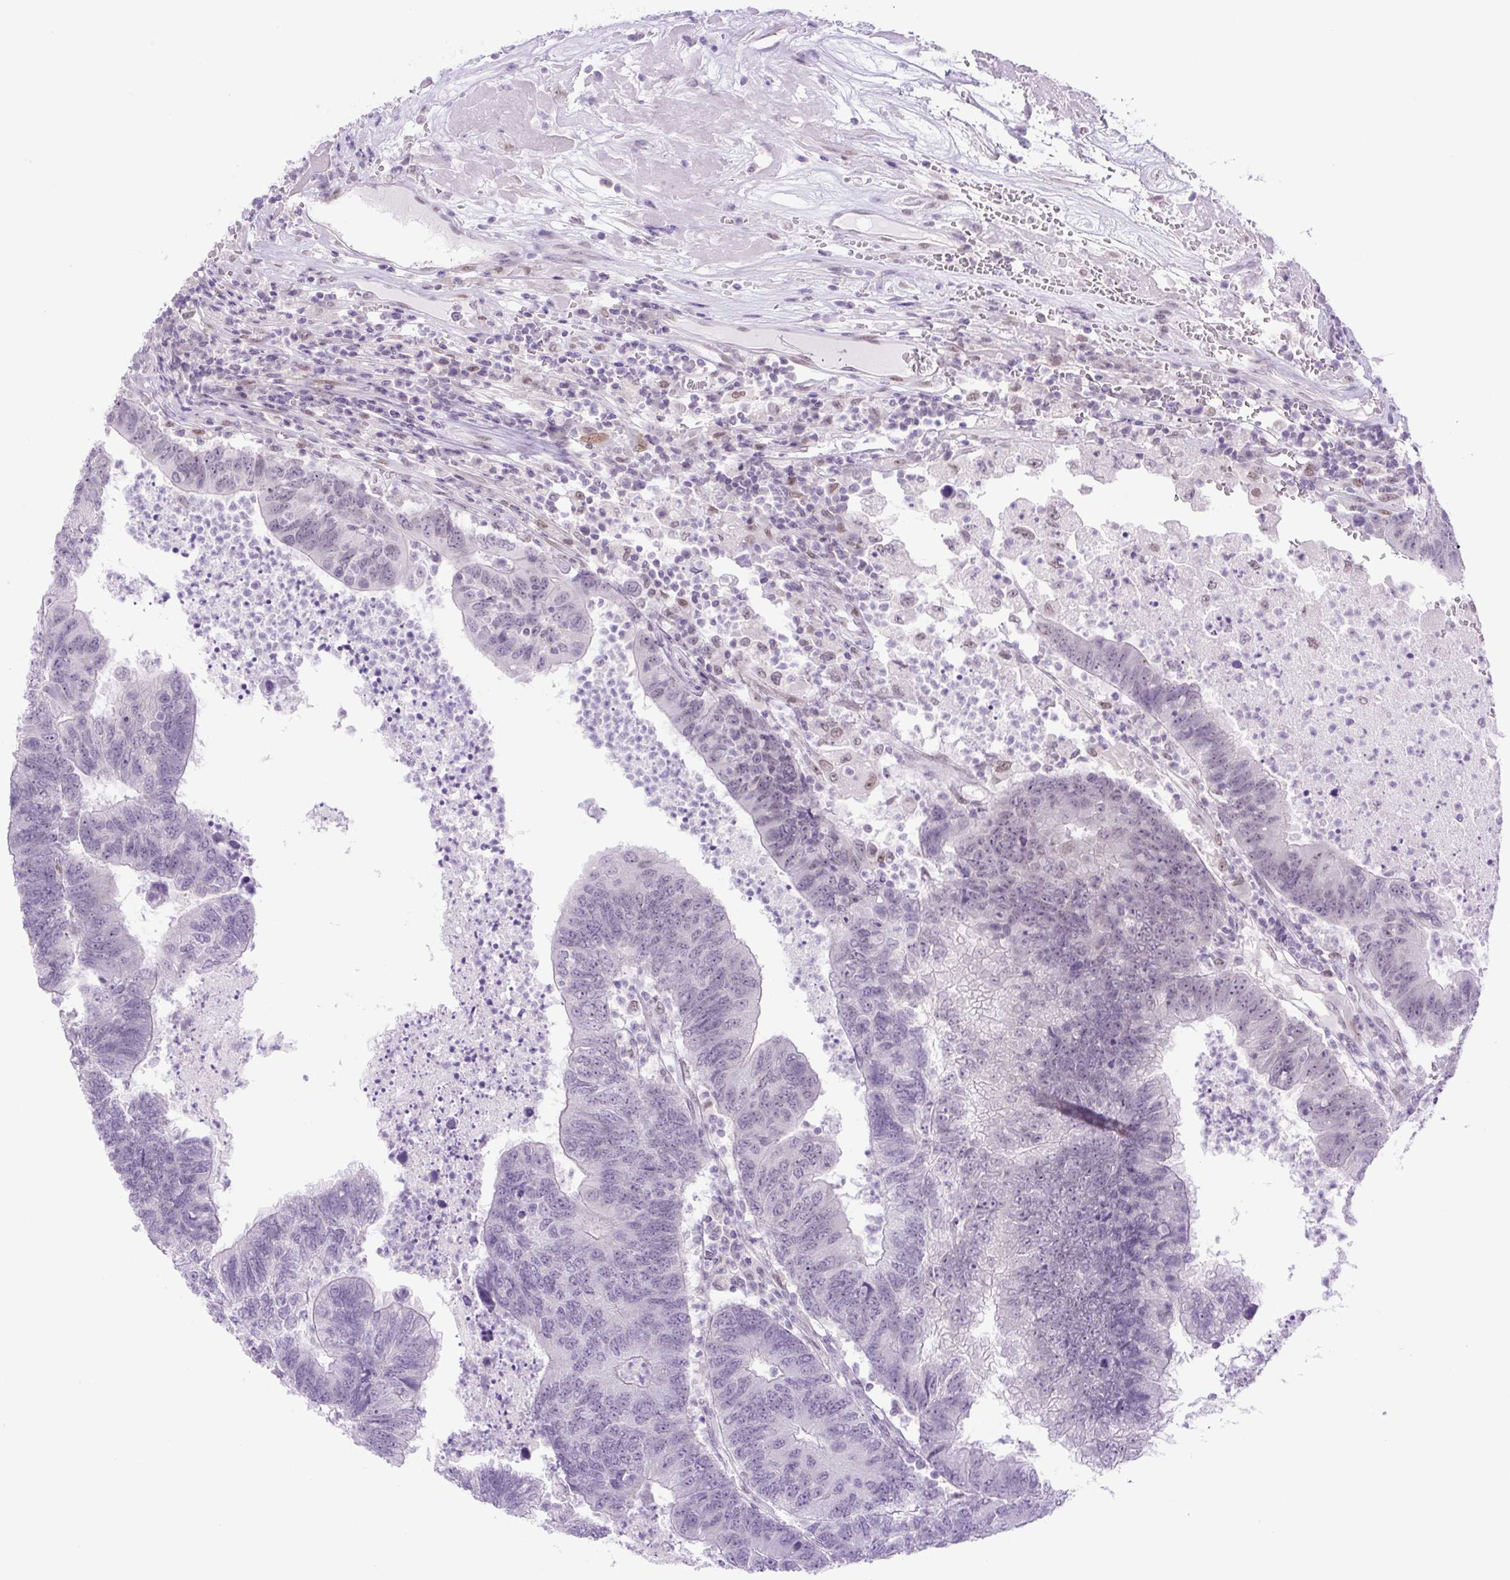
{"staining": {"intensity": "weak", "quantity": "<25%", "location": "nuclear"}, "tissue": "colorectal cancer", "cell_type": "Tumor cells", "image_type": "cancer", "snomed": [{"axis": "morphology", "description": "Adenocarcinoma, NOS"}, {"axis": "topography", "description": "Colon"}], "caption": "IHC histopathology image of colorectal cancer stained for a protein (brown), which displays no positivity in tumor cells. (DAB (3,3'-diaminobenzidine) immunohistochemistry (IHC), high magnification).", "gene": "KPNA1", "patient": {"sex": "female", "age": 48}}